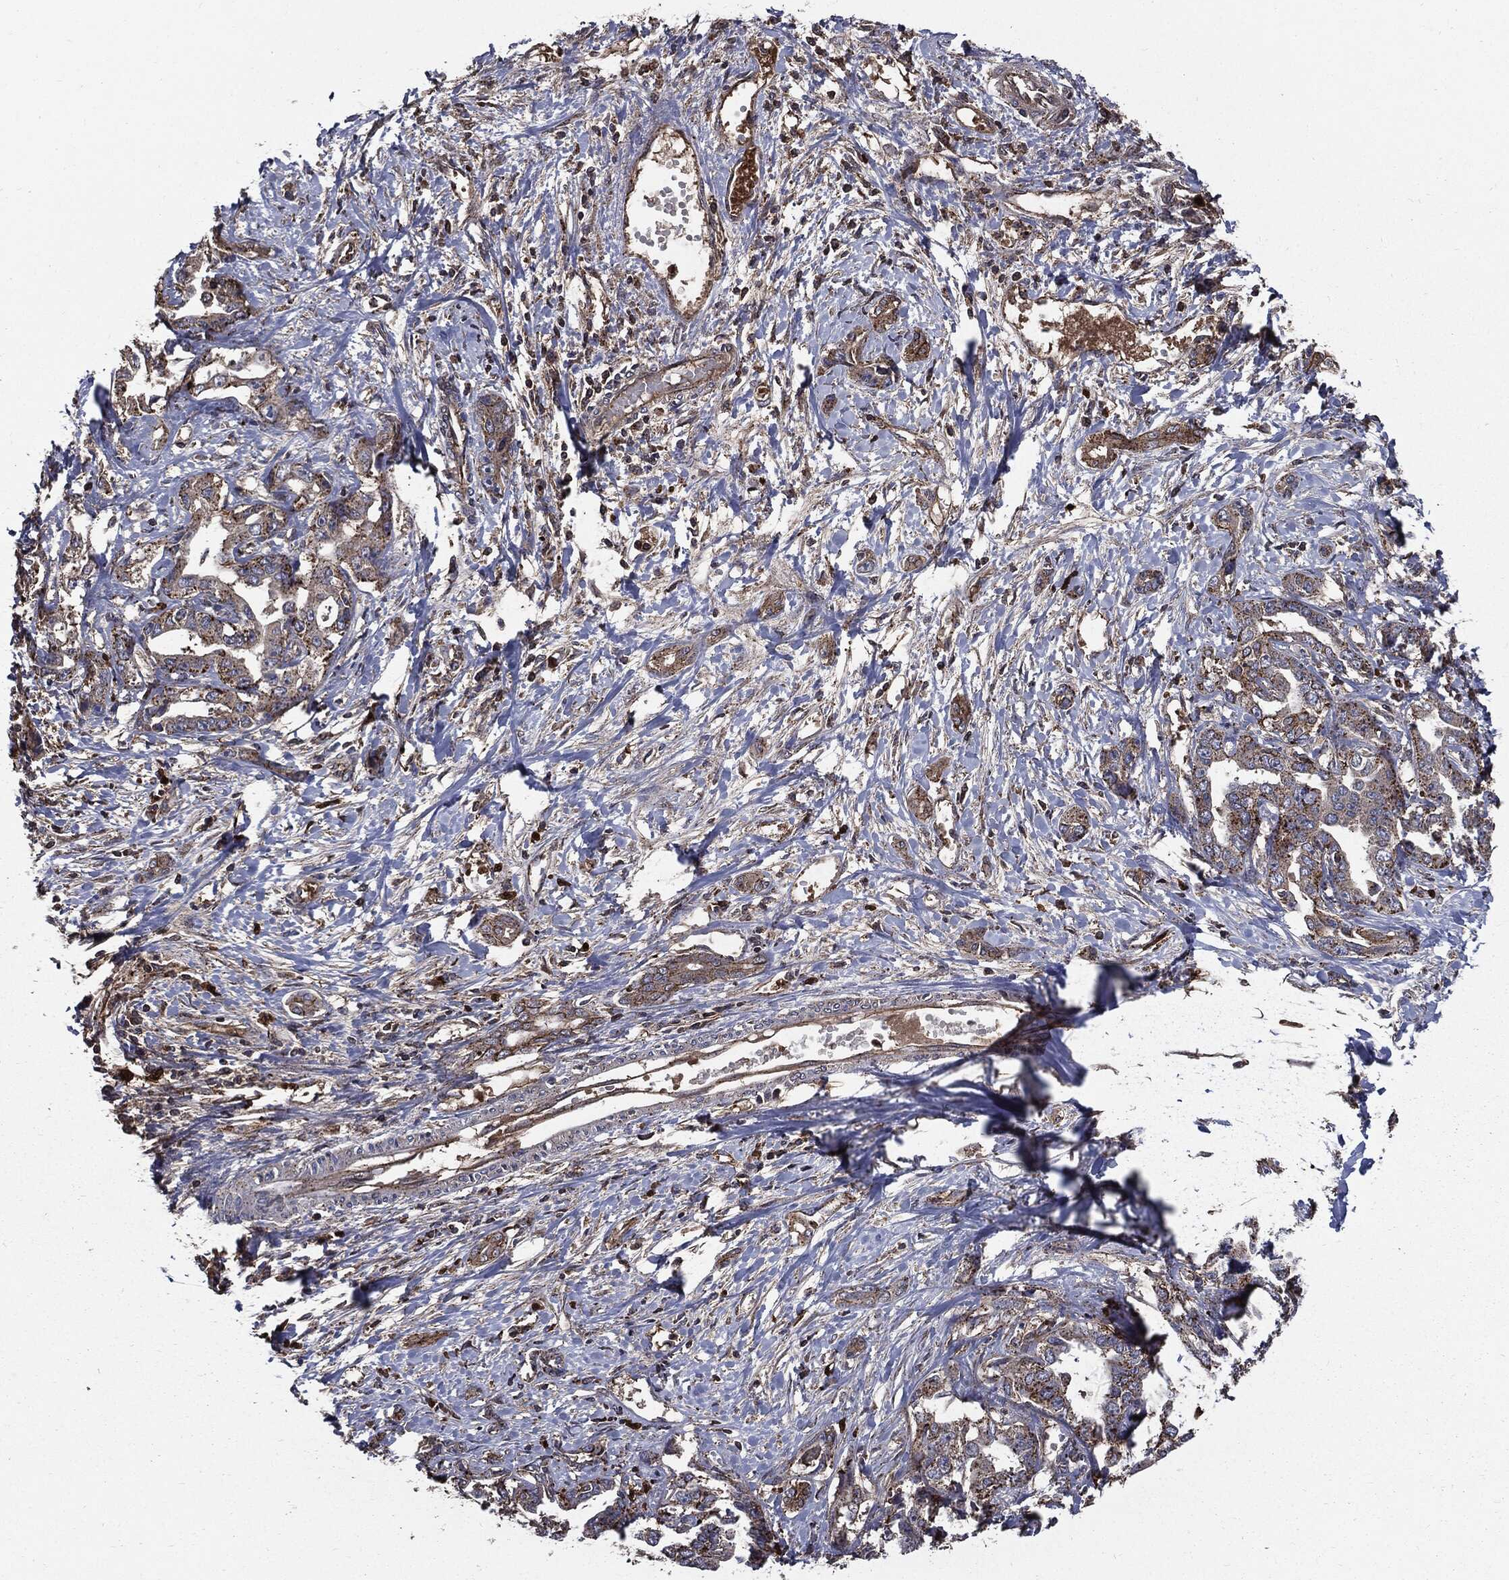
{"staining": {"intensity": "moderate", "quantity": "25%-75%", "location": "cytoplasmic/membranous"}, "tissue": "liver cancer", "cell_type": "Tumor cells", "image_type": "cancer", "snomed": [{"axis": "morphology", "description": "Cholangiocarcinoma"}, {"axis": "topography", "description": "Liver"}], "caption": "Protein expression analysis of liver cholangiocarcinoma displays moderate cytoplasmic/membranous expression in approximately 25%-75% of tumor cells.", "gene": "PDCD6IP", "patient": {"sex": "male", "age": 59}}